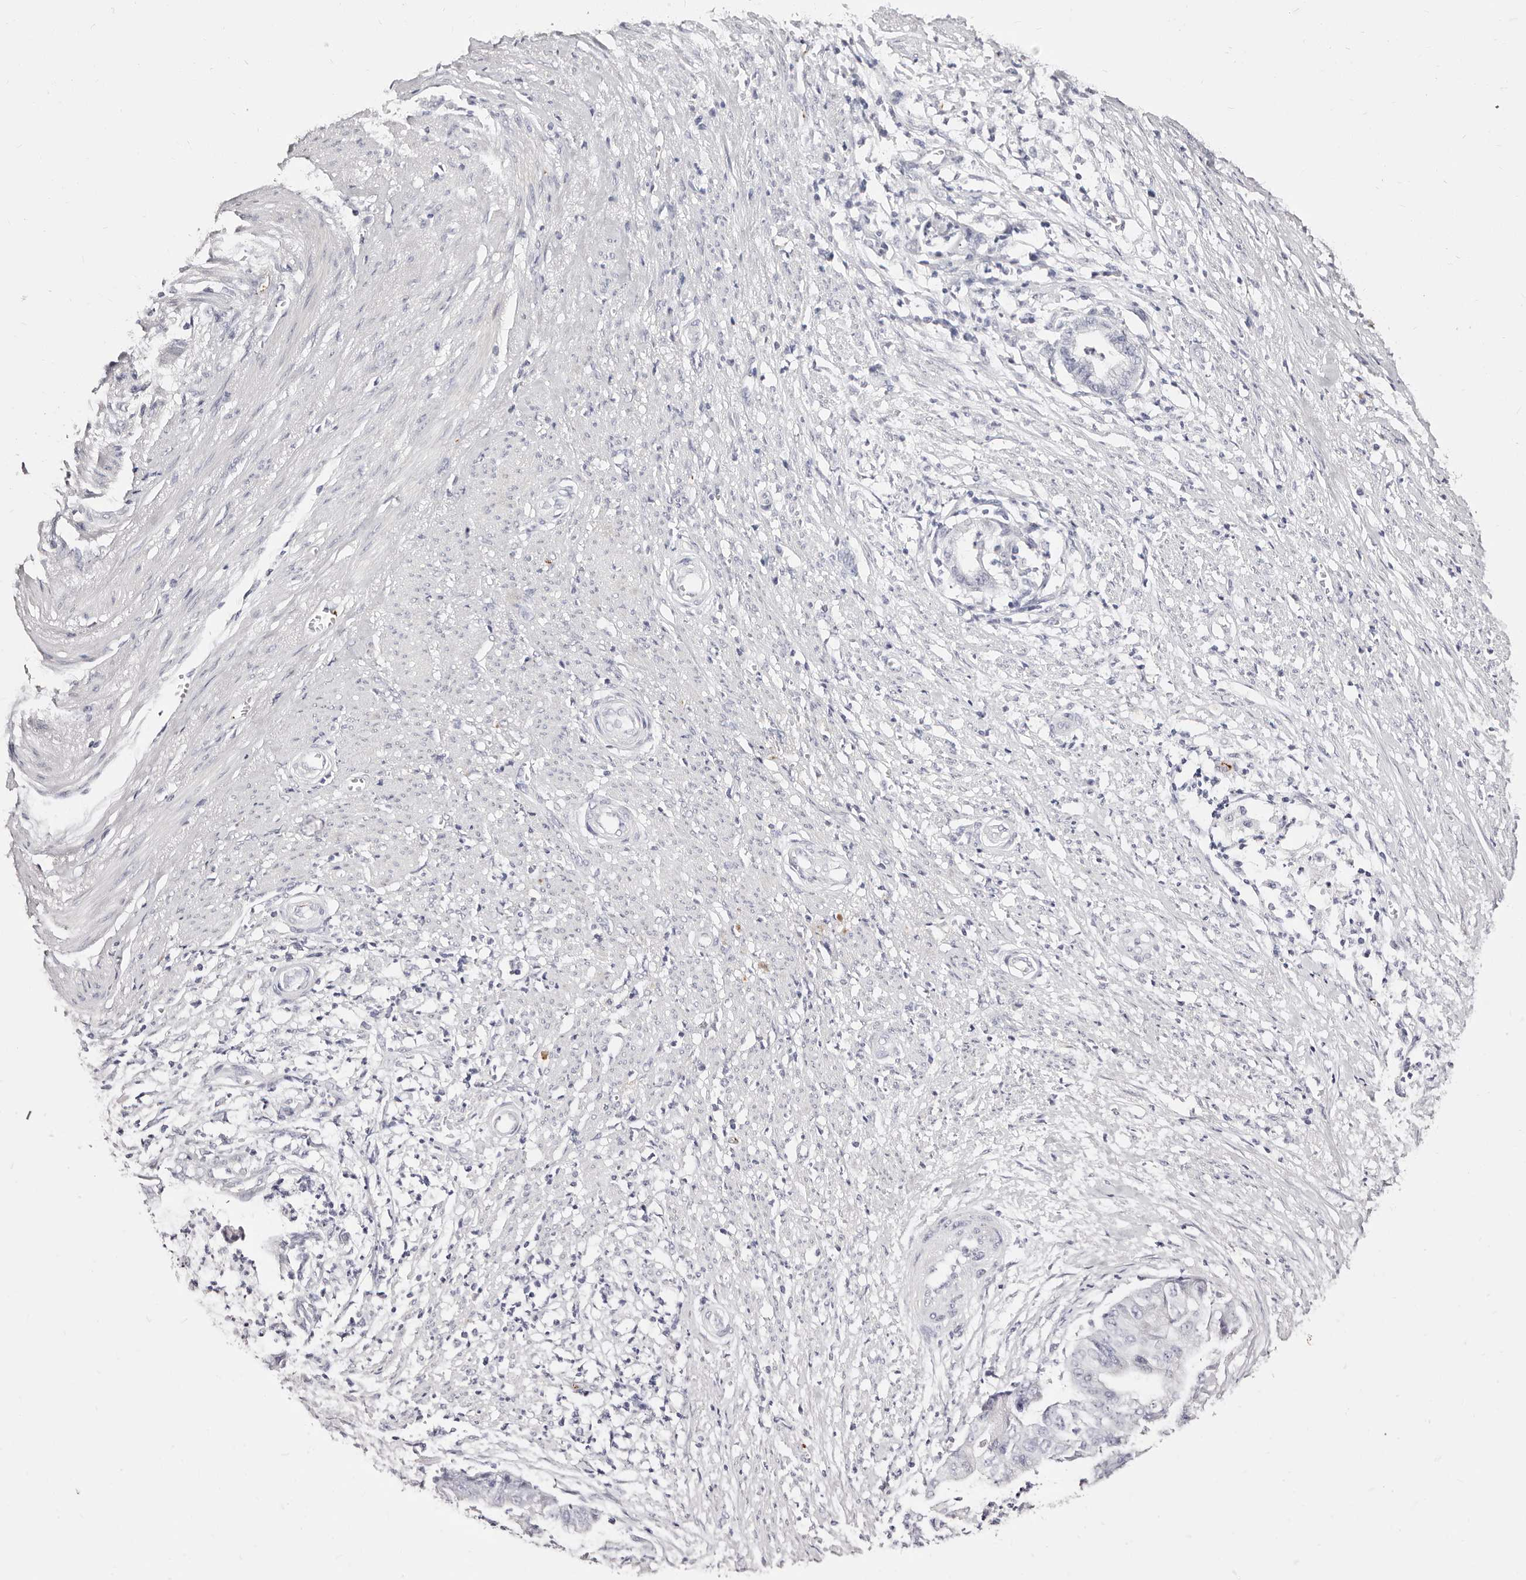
{"staining": {"intensity": "negative", "quantity": "none", "location": "none"}, "tissue": "endometrial cancer", "cell_type": "Tumor cells", "image_type": "cancer", "snomed": [{"axis": "morphology", "description": "Necrosis, NOS"}, {"axis": "morphology", "description": "Adenocarcinoma, NOS"}, {"axis": "topography", "description": "Endometrium"}], "caption": "Image shows no protein positivity in tumor cells of endometrial adenocarcinoma tissue.", "gene": "PF4", "patient": {"sex": "female", "age": 79}}